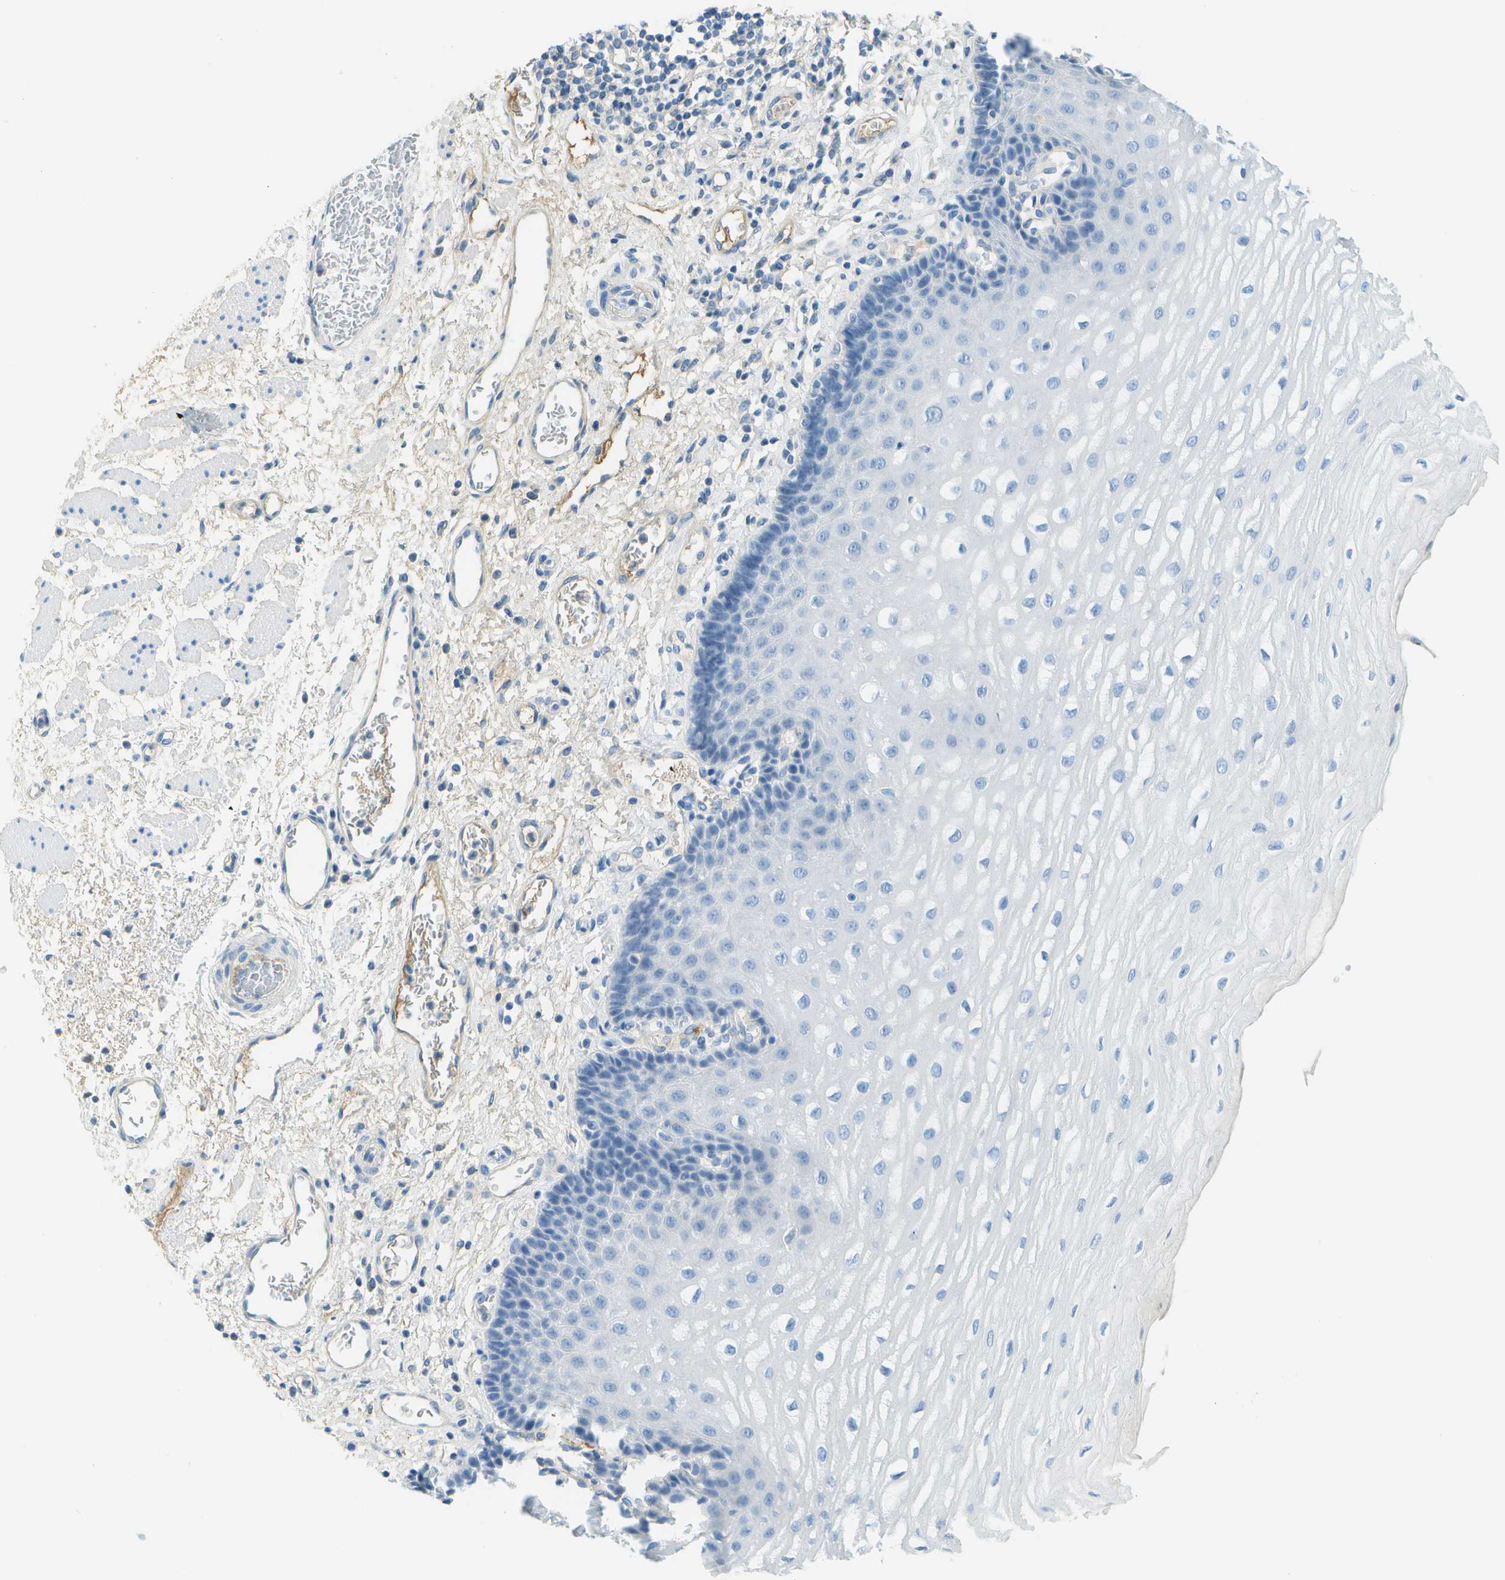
{"staining": {"intensity": "negative", "quantity": "none", "location": "none"}, "tissue": "esophagus", "cell_type": "Squamous epithelial cells", "image_type": "normal", "snomed": [{"axis": "morphology", "description": "Normal tissue, NOS"}, {"axis": "topography", "description": "Esophagus"}], "caption": "Squamous epithelial cells are negative for brown protein staining in normal esophagus. (Stains: DAB IHC with hematoxylin counter stain, Microscopy: brightfield microscopy at high magnification).", "gene": "C1S", "patient": {"sex": "male", "age": 54}}